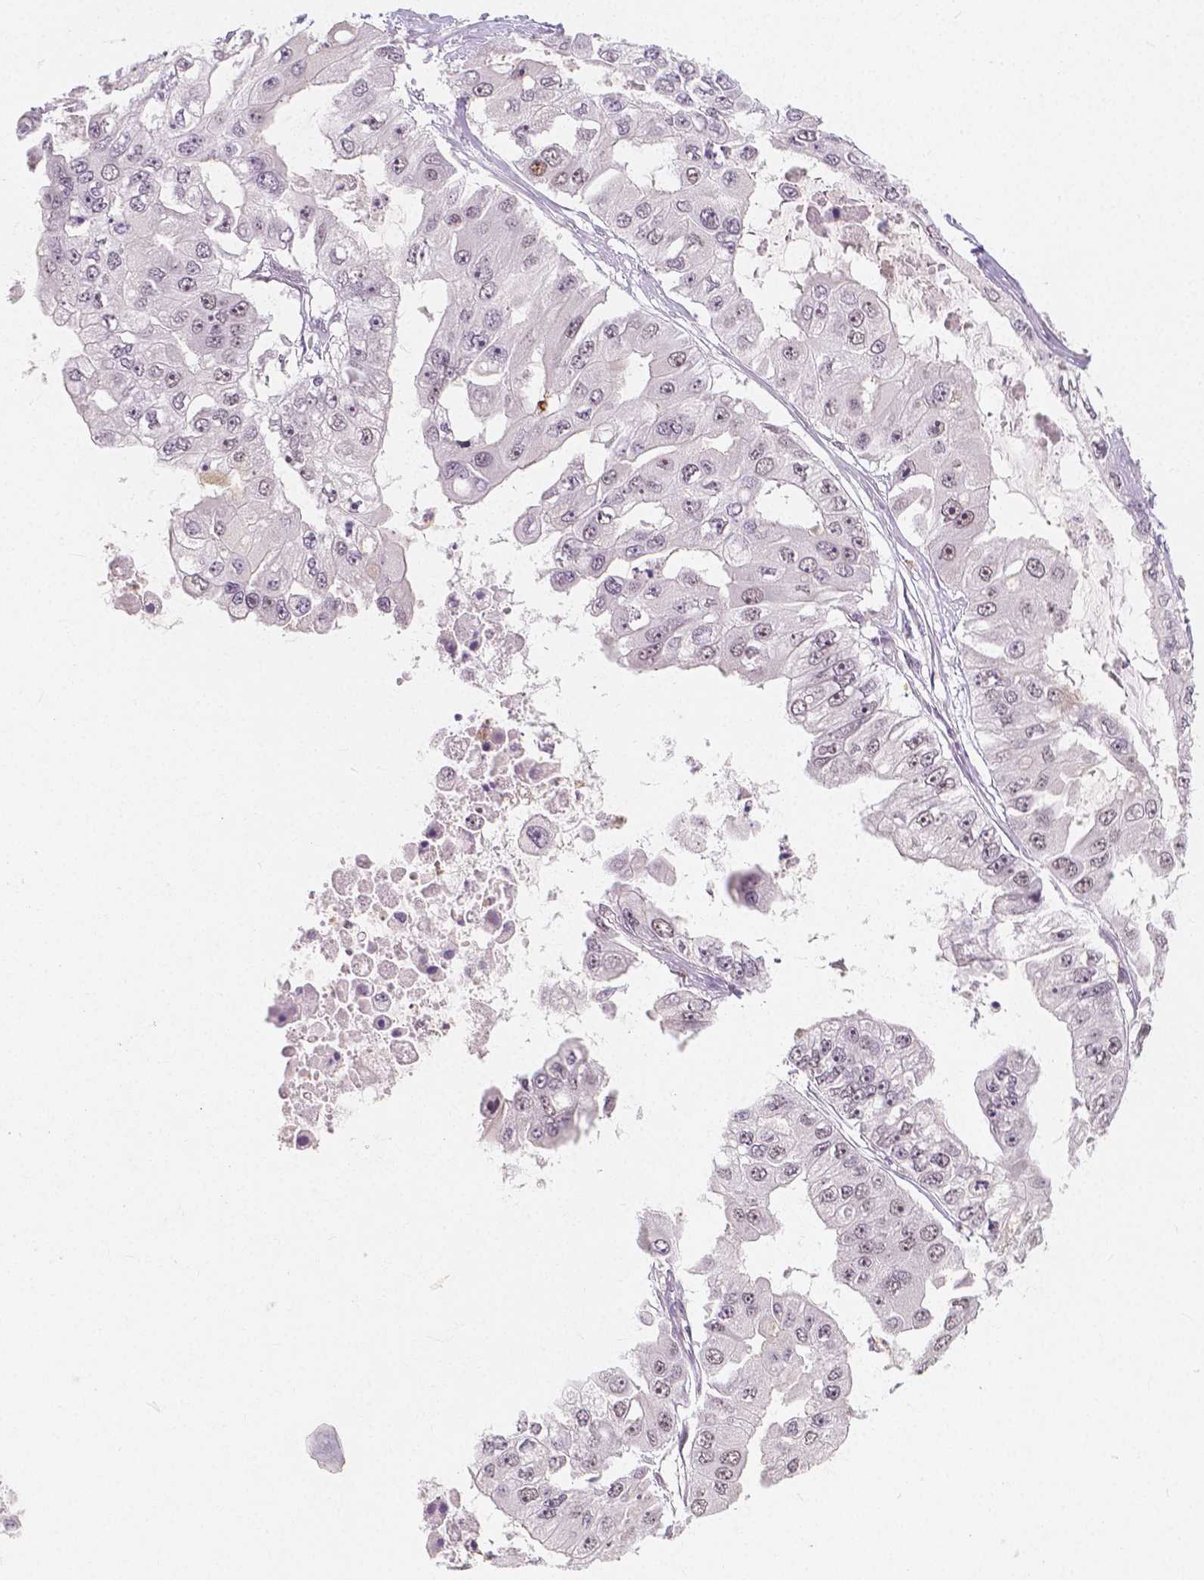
{"staining": {"intensity": "moderate", "quantity": "<25%", "location": "nuclear"}, "tissue": "ovarian cancer", "cell_type": "Tumor cells", "image_type": "cancer", "snomed": [{"axis": "morphology", "description": "Cystadenocarcinoma, serous, NOS"}, {"axis": "topography", "description": "Ovary"}], "caption": "A histopathology image showing moderate nuclear positivity in approximately <25% of tumor cells in ovarian cancer, as visualized by brown immunohistochemical staining.", "gene": "NOLC1", "patient": {"sex": "female", "age": 56}}